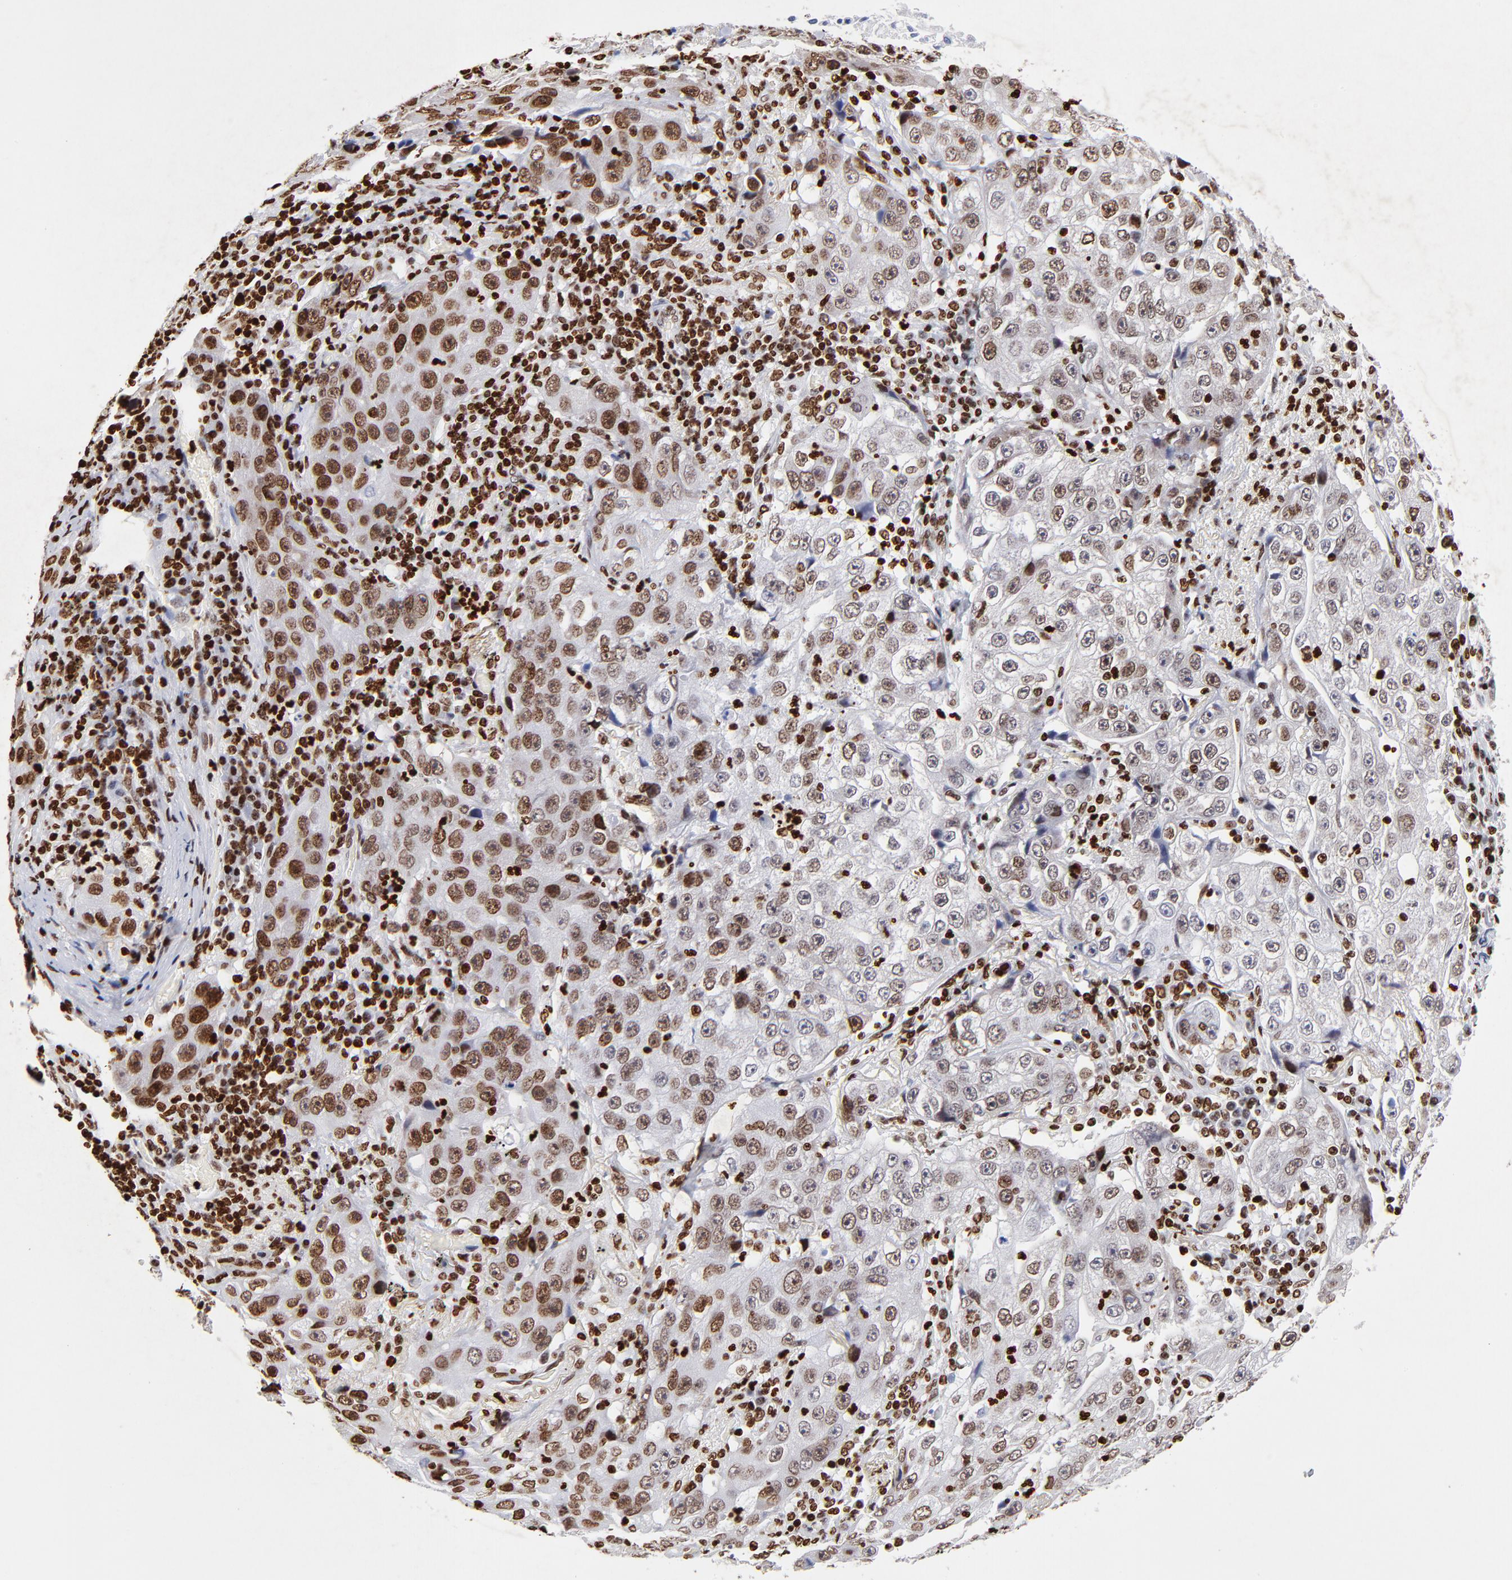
{"staining": {"intensity": "strong", "quantity": ">75%", "location": "nuclear"}, "tissue": "lung cancer", "cell_type": "Tumor cells", "image_type": "cancer", "snomed": [{"axis": "morphology", "description": "Squamous cell carcinoma, NOS"}, {"axis": "topography", "description": "Lung"}], "caption": "Immunohistochemistry of lung cancer (squamous cell carcinoma) reveals high levels of strong nuclear expression in about >75% of tumor cells.", "gene": "FBH1", "patient": {"sex": "male", "age": 64}}